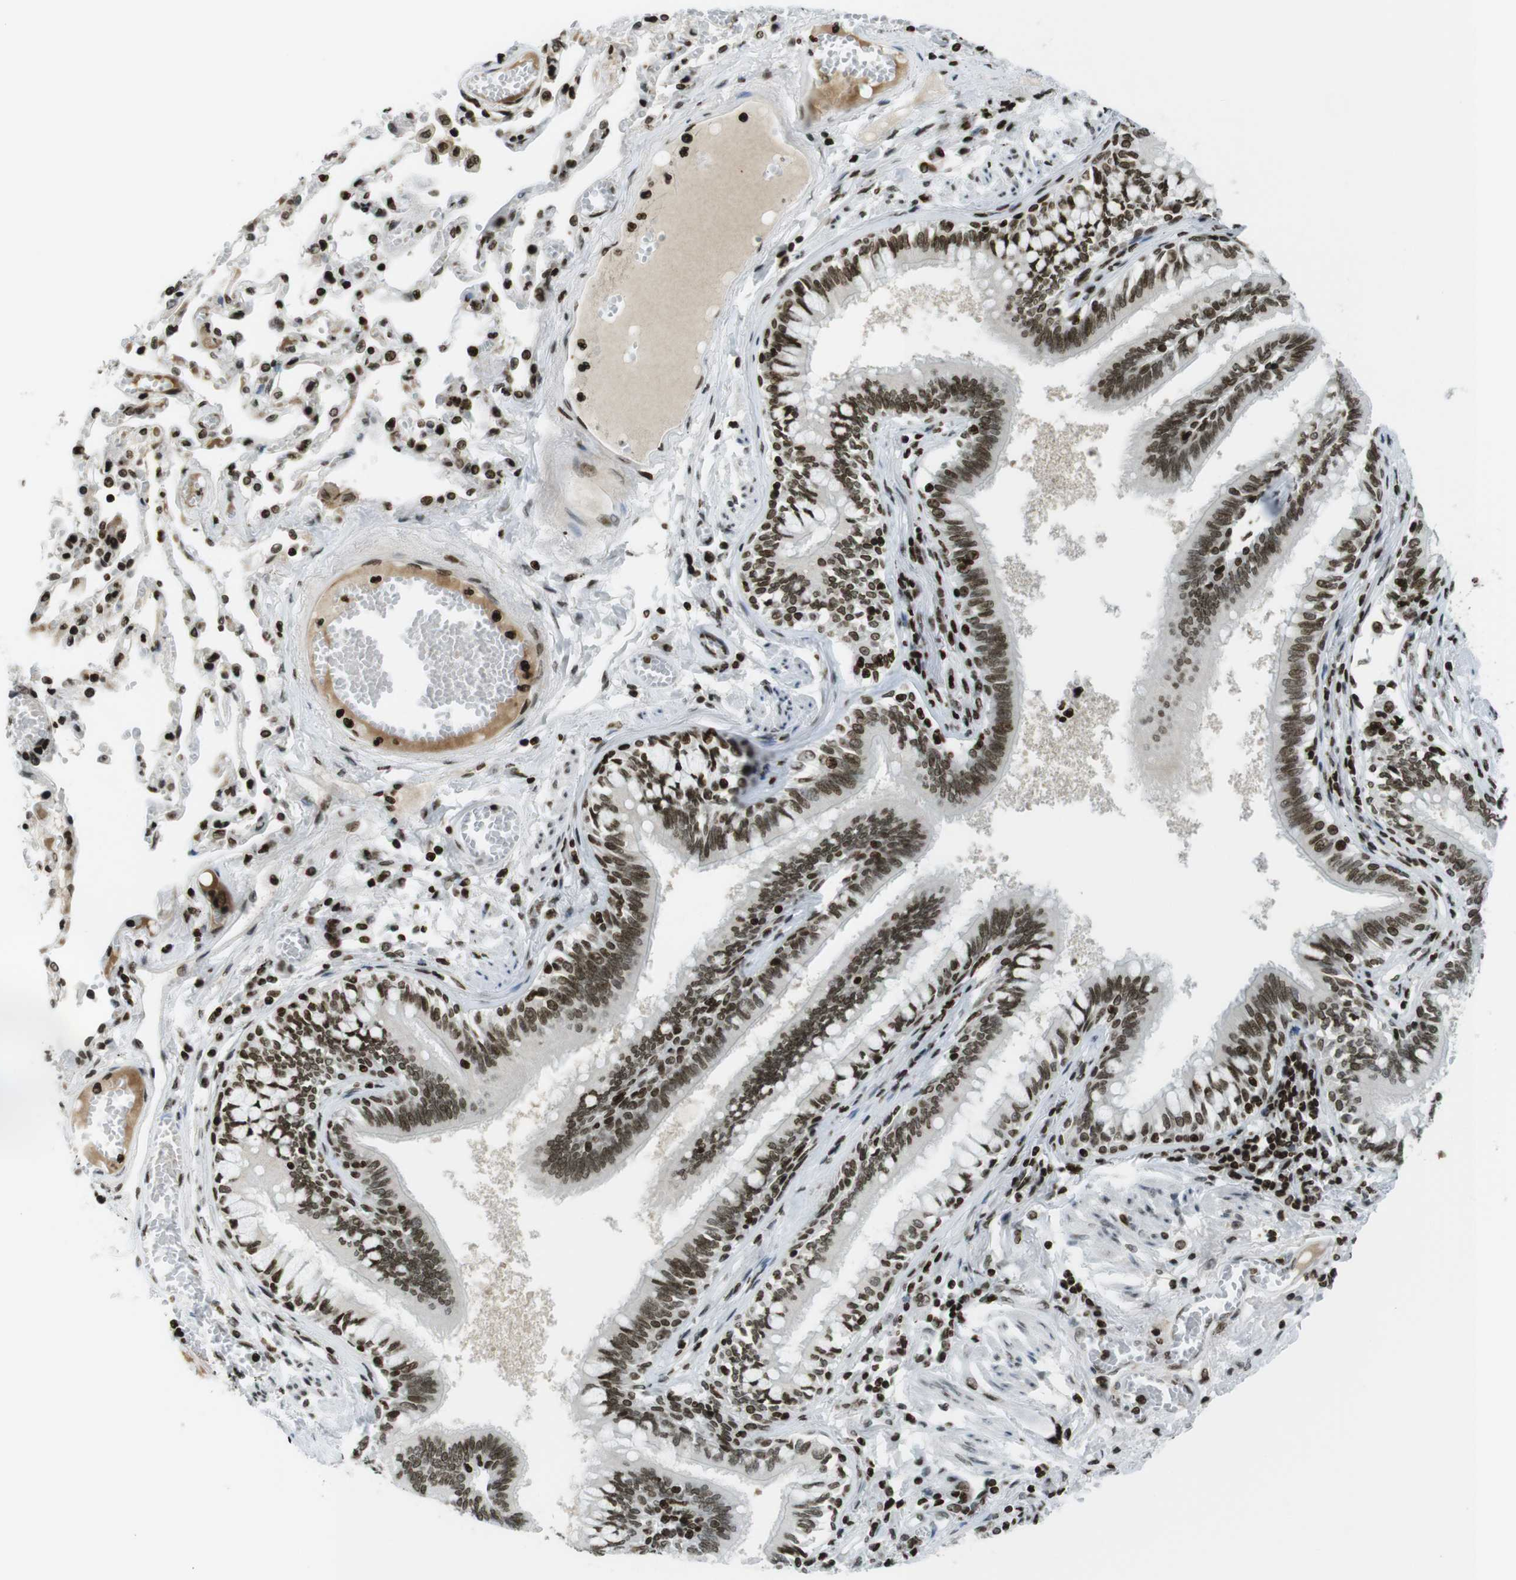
{"staining": {"intensity": "moderate", "quantity": ">75%", "location": "nuclear"}, "tissue": "bronchus", "cell_type": "Respiratory epithelial cells", "image_type": "normal", "snomed": [{"axis": "morphology", "description": "Normal tissue, NOS"}, {"axis": "morphology", "description": "Inflammation, NOS"}, {"axis": "topography", "description": "Cartilage tissue"}, {"axis": "topography", "description": "Lung"}], "caption": "High-magnification brightfield microscopy of unremarkable bronchus stained with DAB (brown) and counterstained with hematoxylin (blue). respiratory epithelial cells exhibit moderate nuclear positivity is present in about>75% of cells. (brown staining indicates protein expression, while blue staining denotes nuclei).", "gene": "H2AC8", "patient": {"sex": "male", "age": 71}}